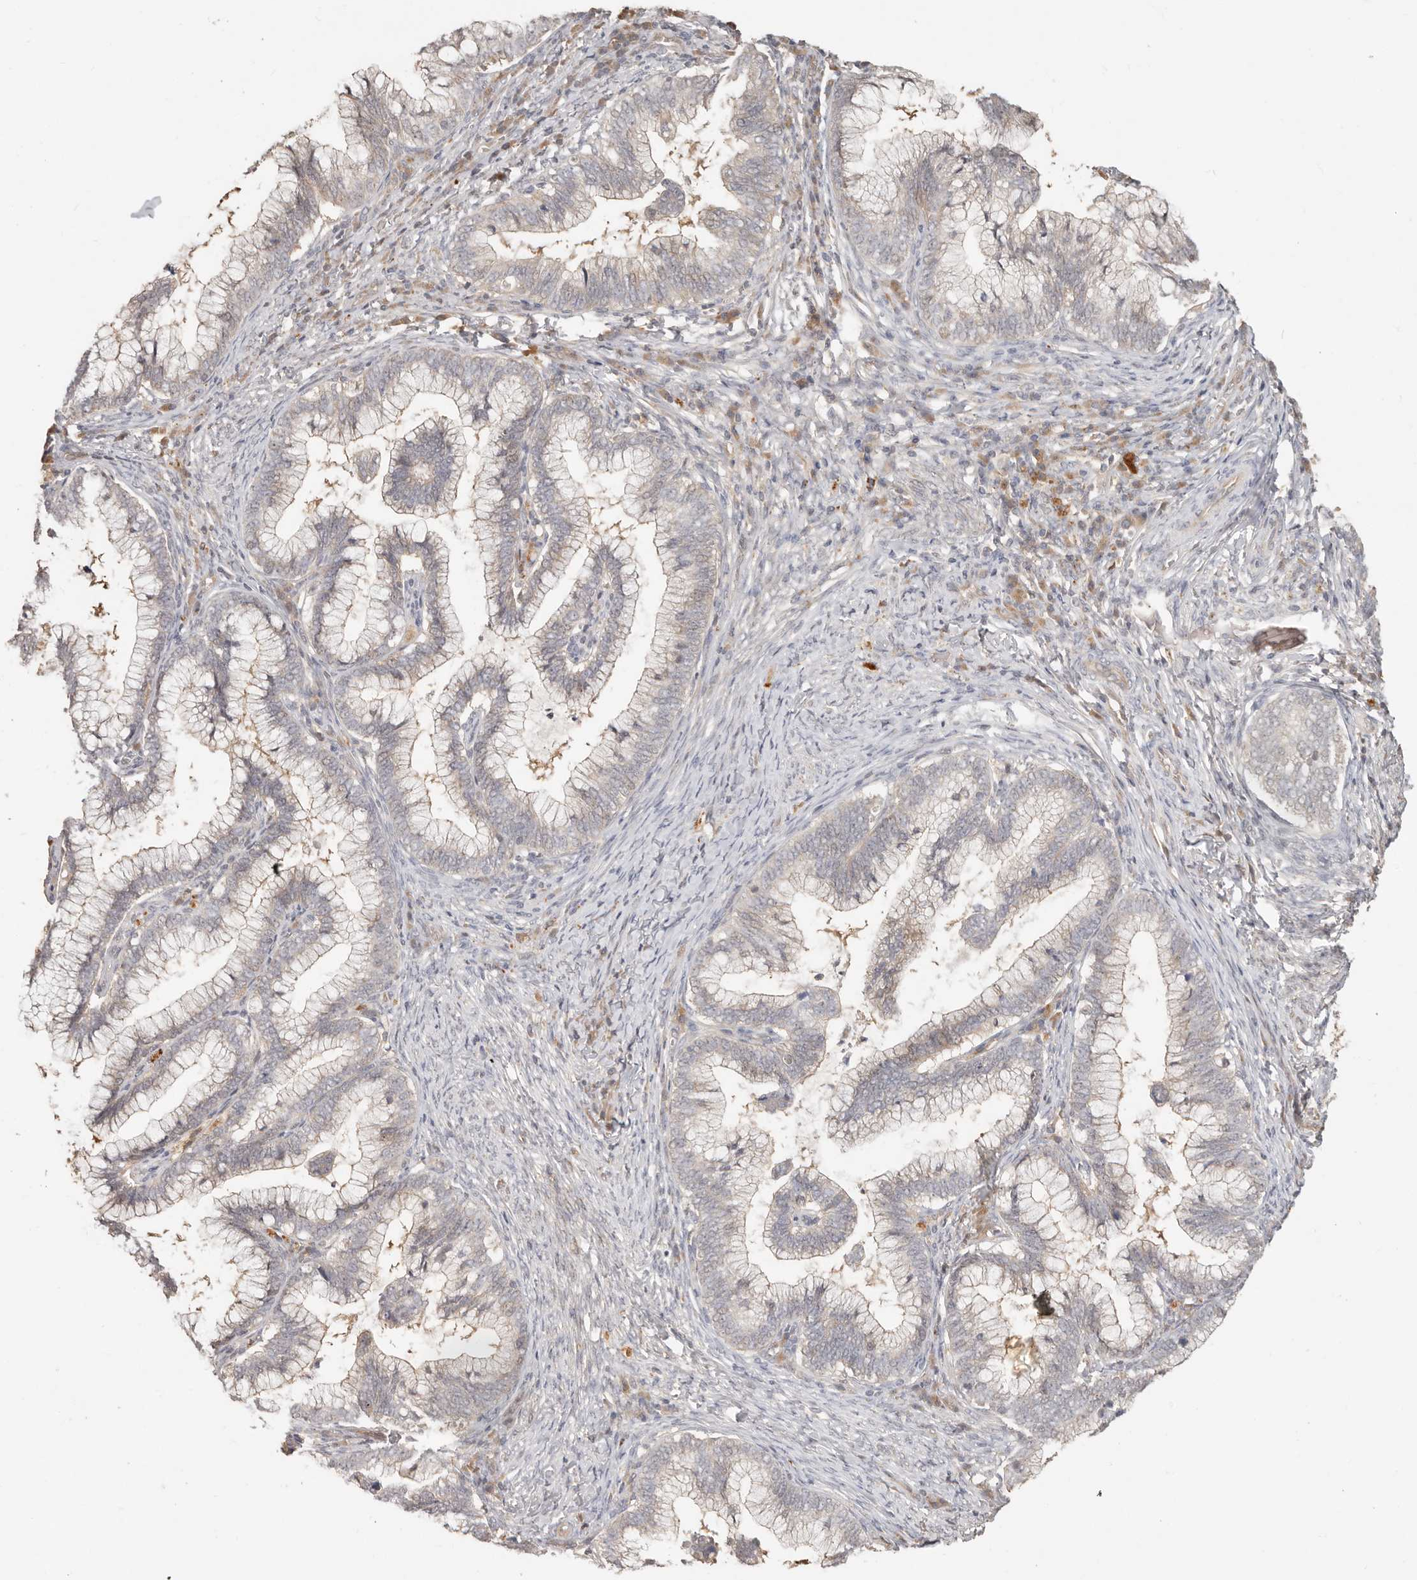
{"staining": {"intensity": "negative", "quantity": "none", "location": "none"}, "tissue": "cervical cancer", "cell_type": "Tumor cells", "image_type": "cancer", "snomed": [{"axis": "morphology", "description": "Adenocarcinoma, NOS"}, {"axis": "topography", "description": "Cervix"}], "caption": "Immunohistochemical staining of human cervical adenocarcinoma displays no significant staining in tumor cells. (DAB (3,3'-diaminobenzidine) immunohistochemistry, high magnification).", "gene": "MTFR2", "patient": {"sex": "female", "age": 36}}